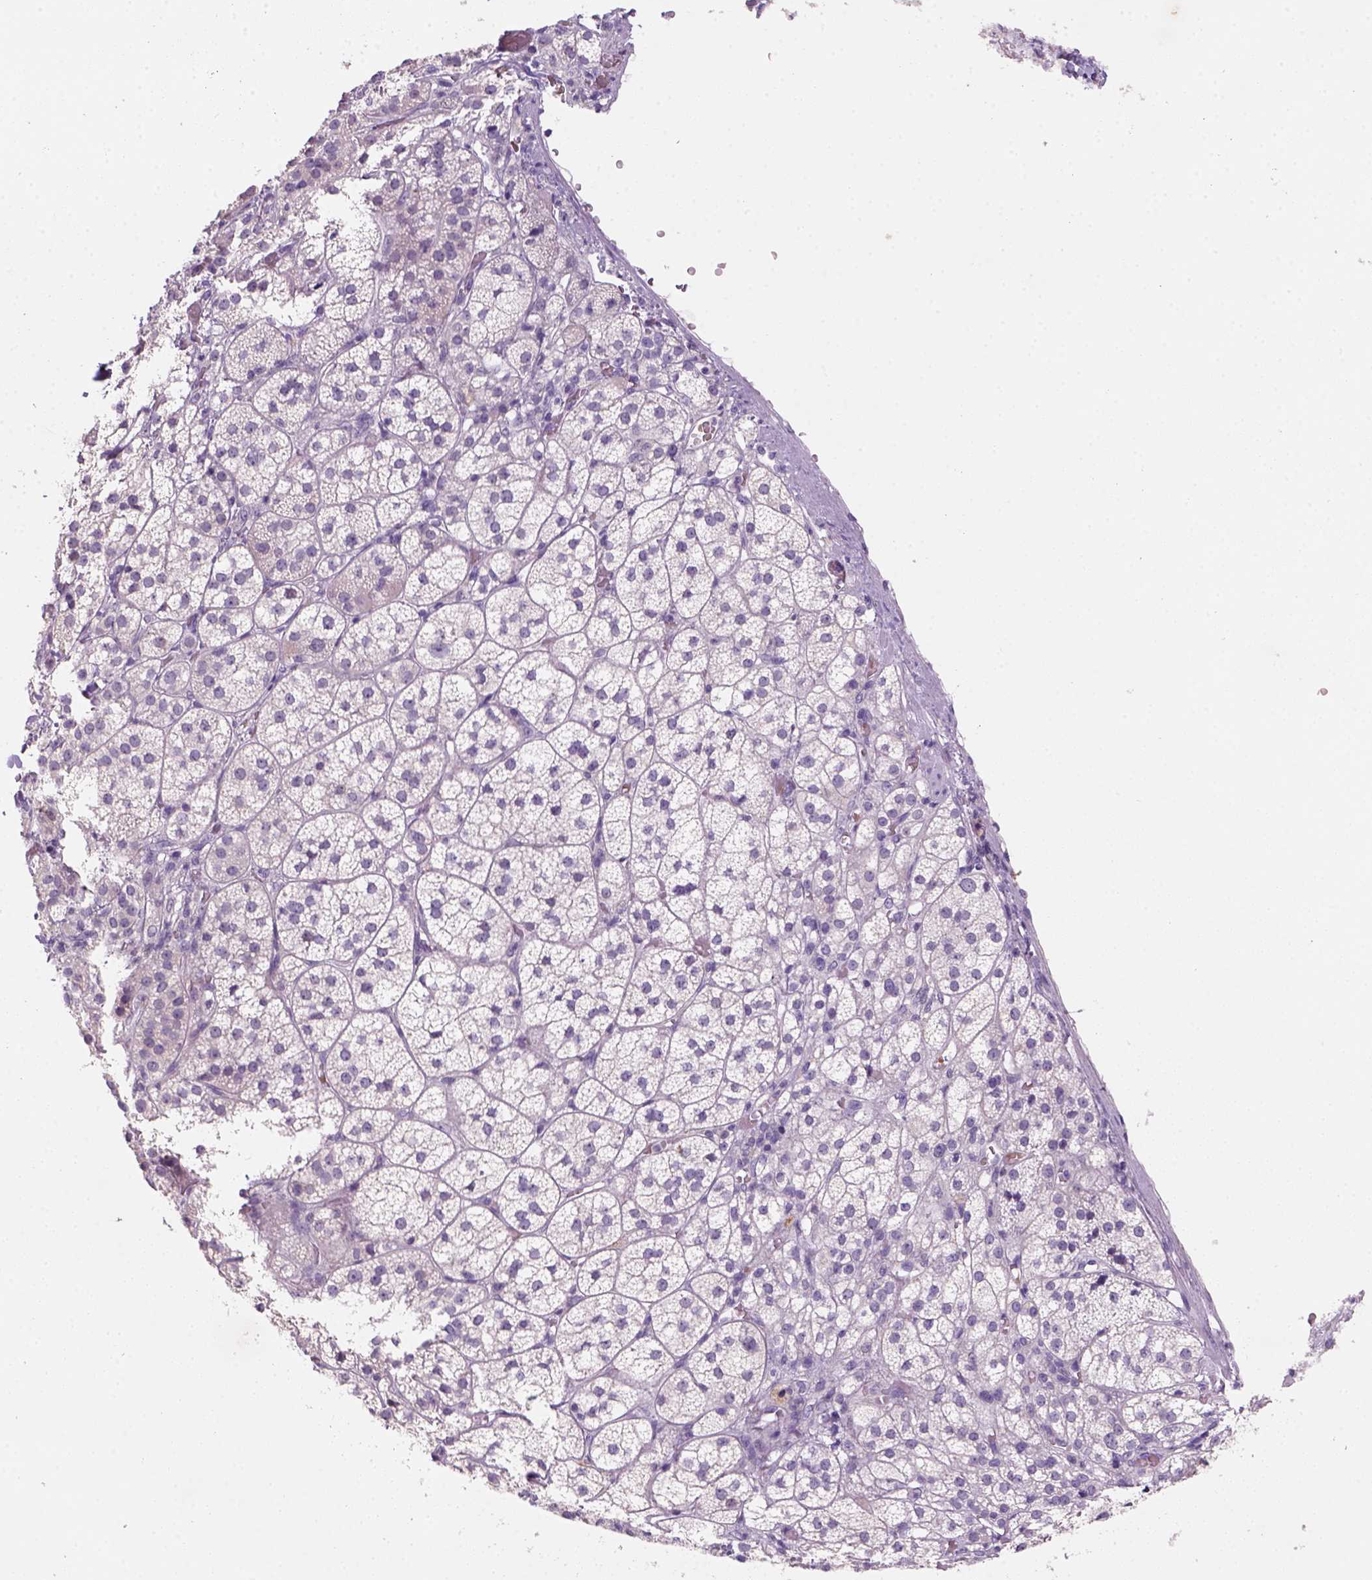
{"staining": {"intensity": "negative", "quantity": "none", "location": "none"}, "tissue": "adrenal gland", "cell_type": "Glandular cells", "image_type": "normal", "snomed": [{"axis": "morphology", "description": "Normal tissue, NOS"}, {"axis": "topography", "description": "Adrenal gland"}], "caption": "Immunohistochemistry (IHC) image of unremarkable adrenal gland stained for a protein (brown), which displays no positivity in glandular cells.", "gene": "ZMAT4", "patient": {"sex": "female", "age": 60}}